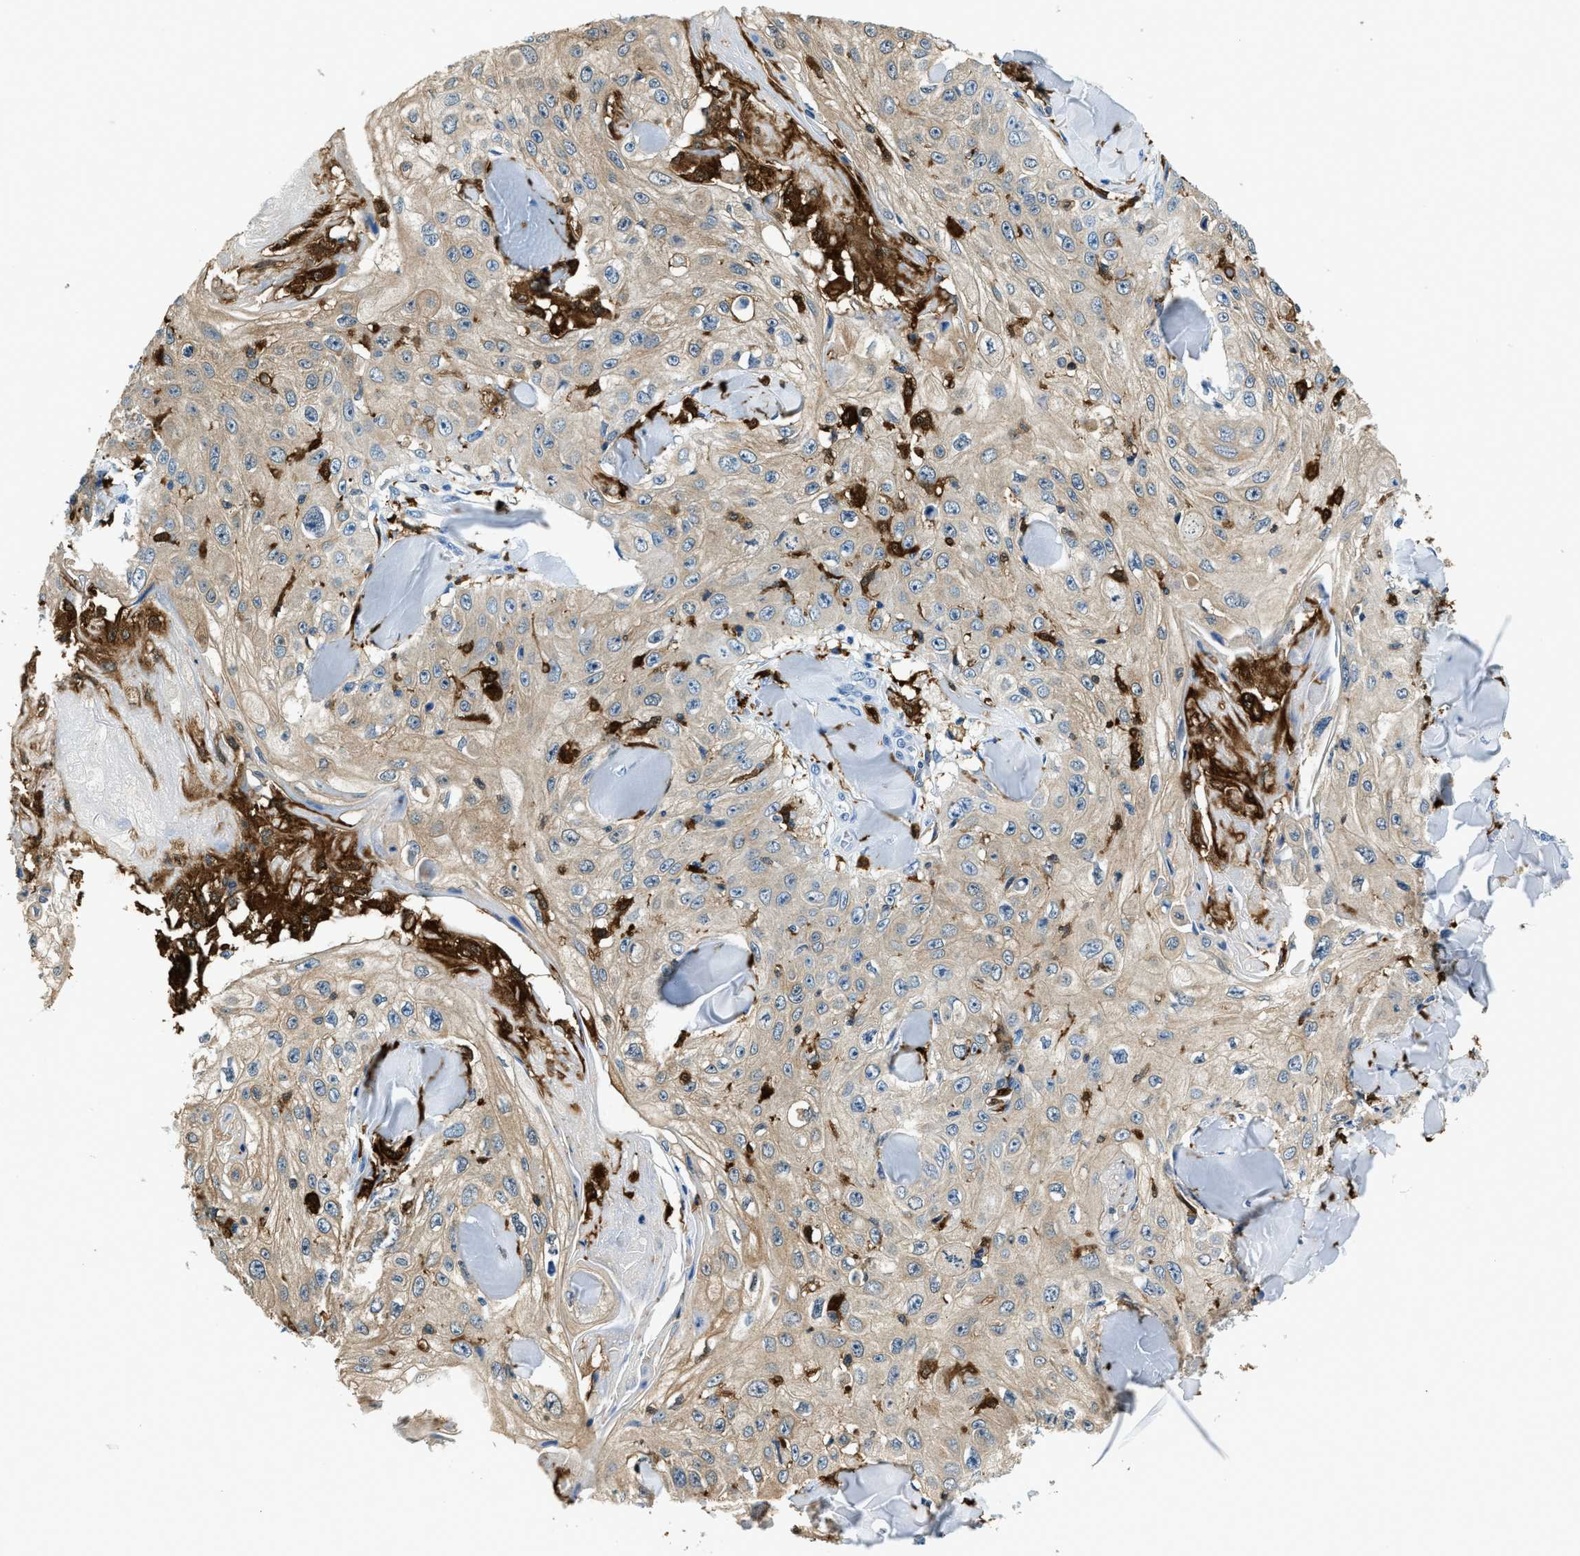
{"staining": {"intensity": "weak", "quantity": ">75%", "location": "cytoplasmic/membranous"}, "tissue": "skin cancer", "cell_type": "Tumor cells", "image_type": "cancer", "snomed": [{"axis": "morphology", "description": "Squamous cell carcinoma, NOS"}, {"axis": "topography", "description": "Skin"}], "caption": "Skin cancer stained for a protein shows weak cytoplasmic/membranous positivity in tumor cells.", "gene": "CAPG", "patient": {"sex": "male", "age": 86}}